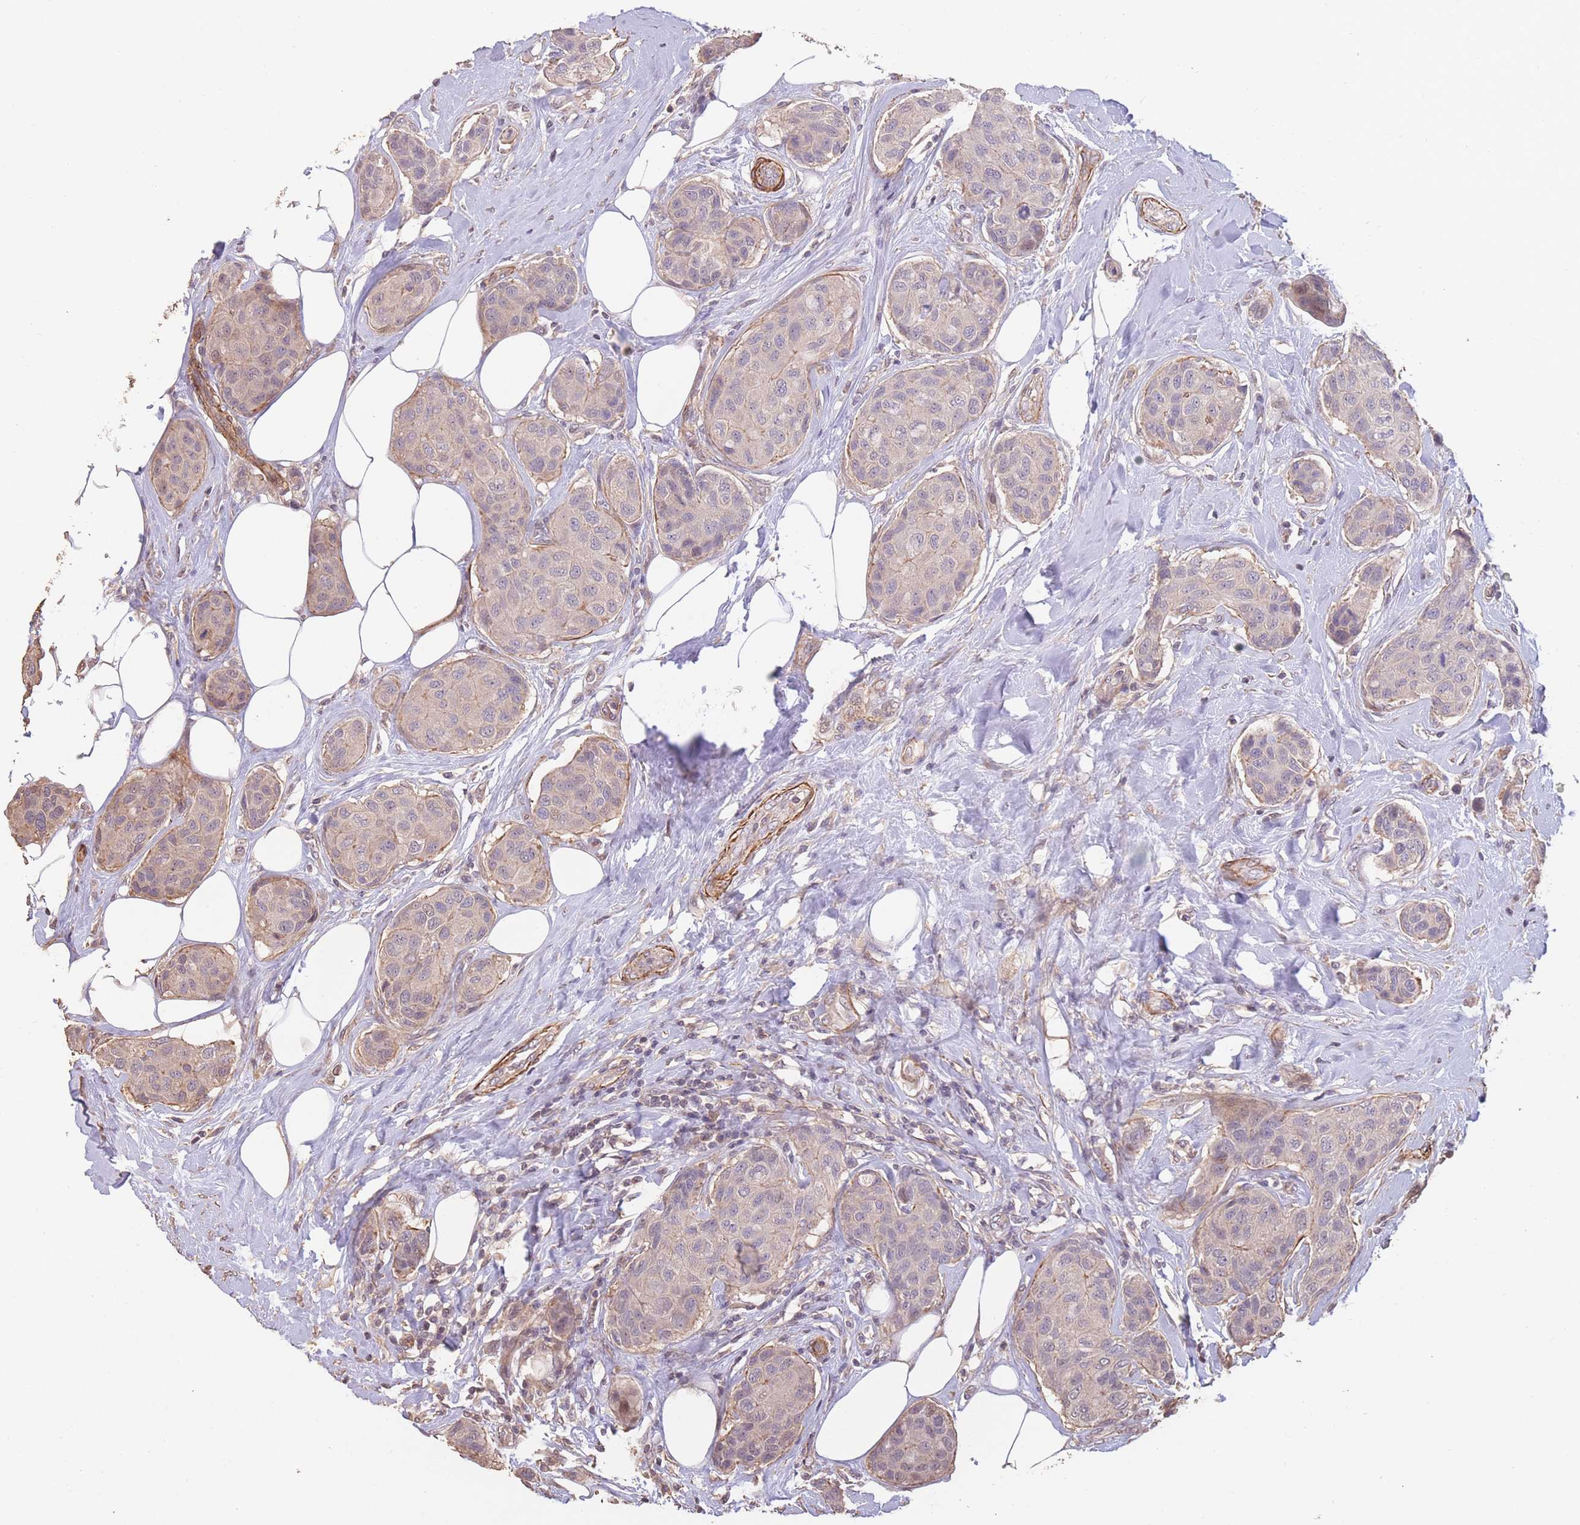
{"staining": {"intensity": "weak", "quantity": "<25%", "location": "cytoplasmic/membranous"}, "tissue": "breast cancer", "cell_type": "Tumor cells", "image_type": "cancer", "snomed": [{"axis": "morphology", "description": "Duct carcinoma"}, {"axis": "topography", "description": "Breast"}, {"axis": "topography", "description": "Lymph node"}], "caption": "The histopathology image reveals no significant staining in tumor cells of breast cancer.", "gene": "NLRC4", "patient": {"sex": "female", "age": 80}}